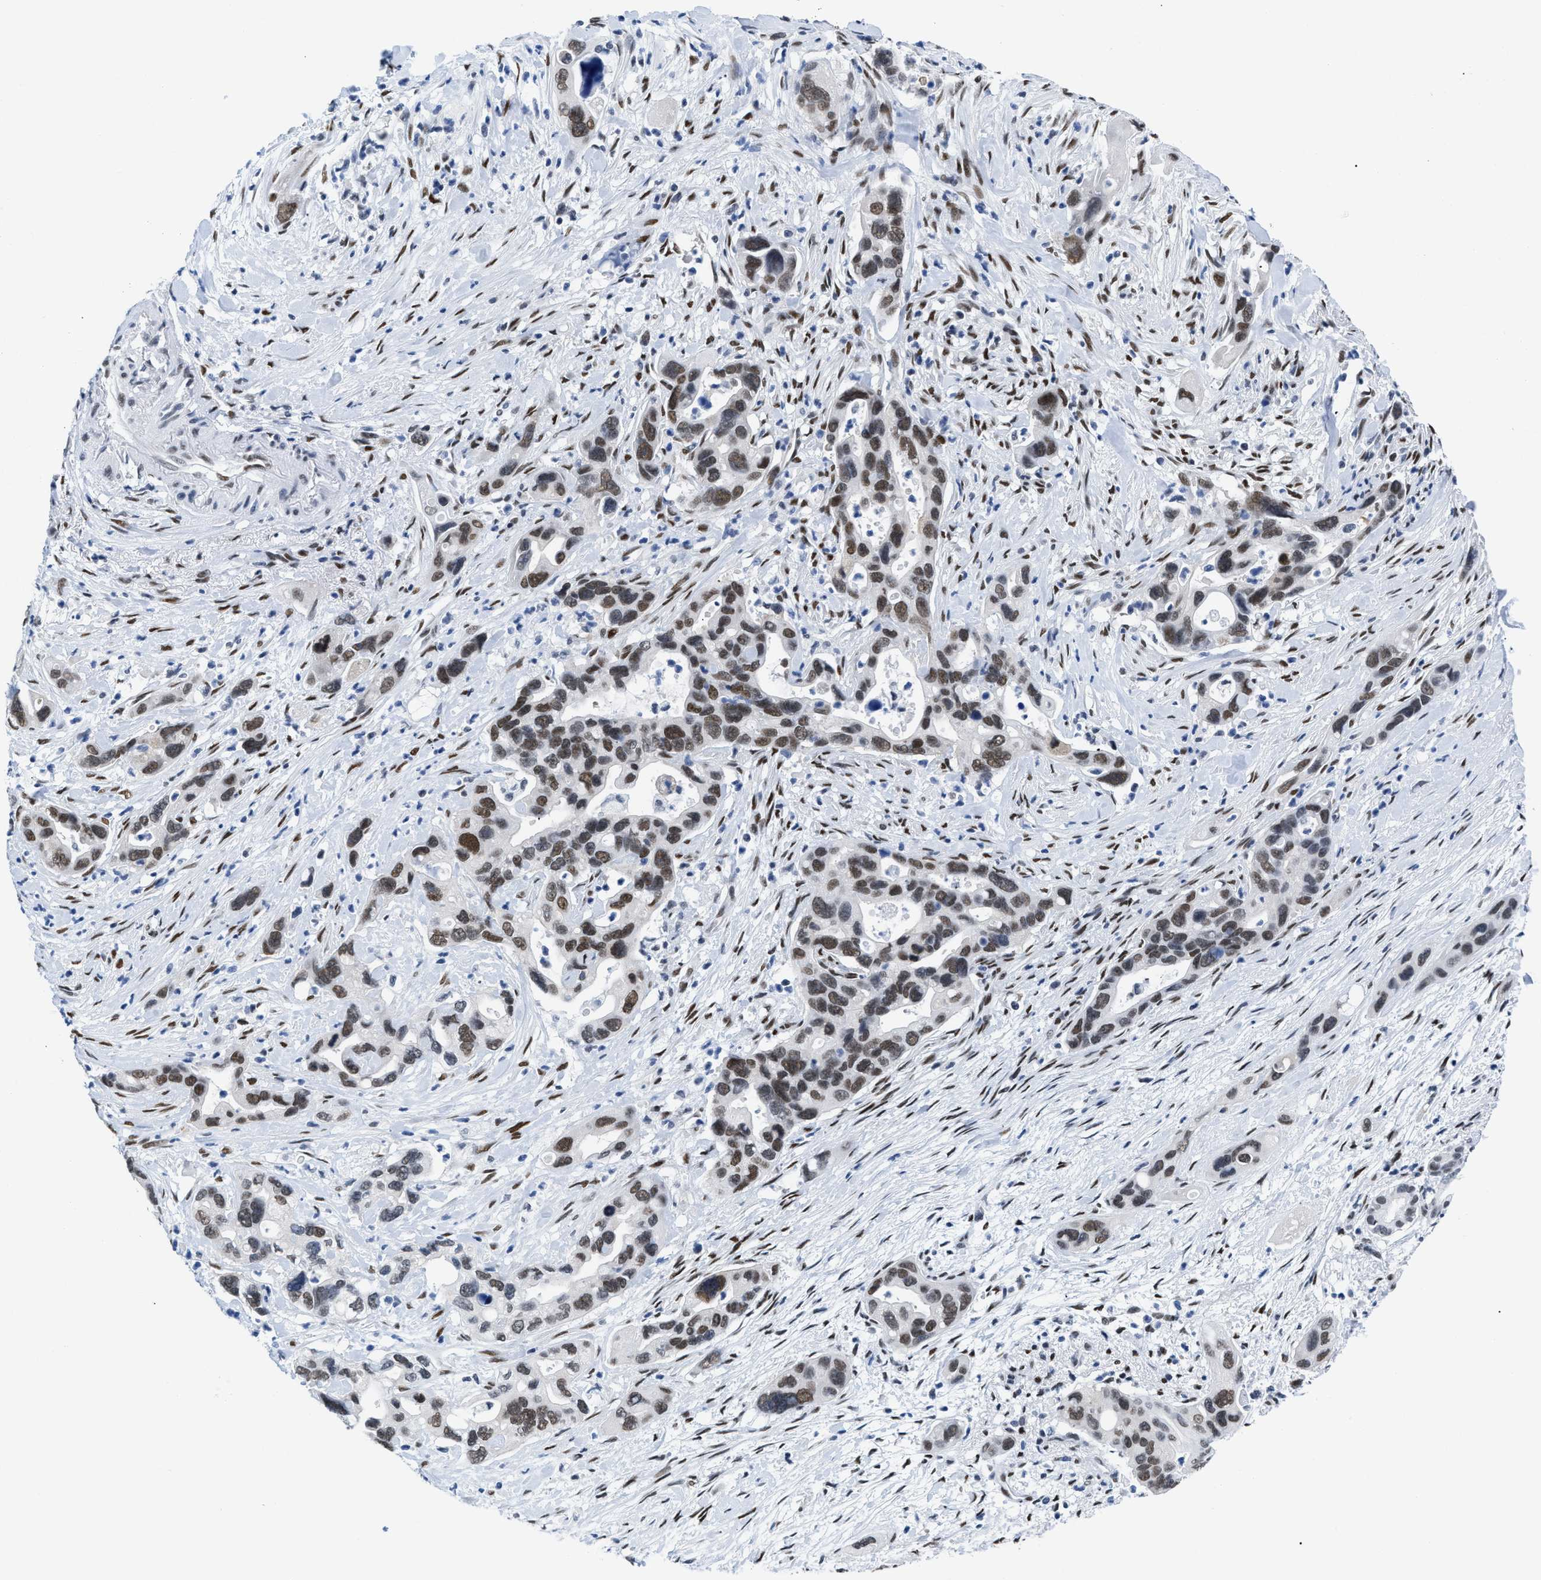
{"staining": {"intensity": "strong", "quantity": ">75%", "location": "nuclear"}, "tissue": "pancreatic cancer", "cell_type": "Tumor cells", "image_type": "cancer", "snomed": [{"axis": "morphology", "description": "Adenocarcinoma, NOS"}, {"axis": "topography", "description": "Pancreas"}], "caption": "Pancreatic adenocarcinoma stained with immunohistochemistry (IHC) demonstrates strong nuclear positivity in about >75% of tumor cells.", "gene": "CTBP1", "patient": {"sex": "female", "age": 70}}